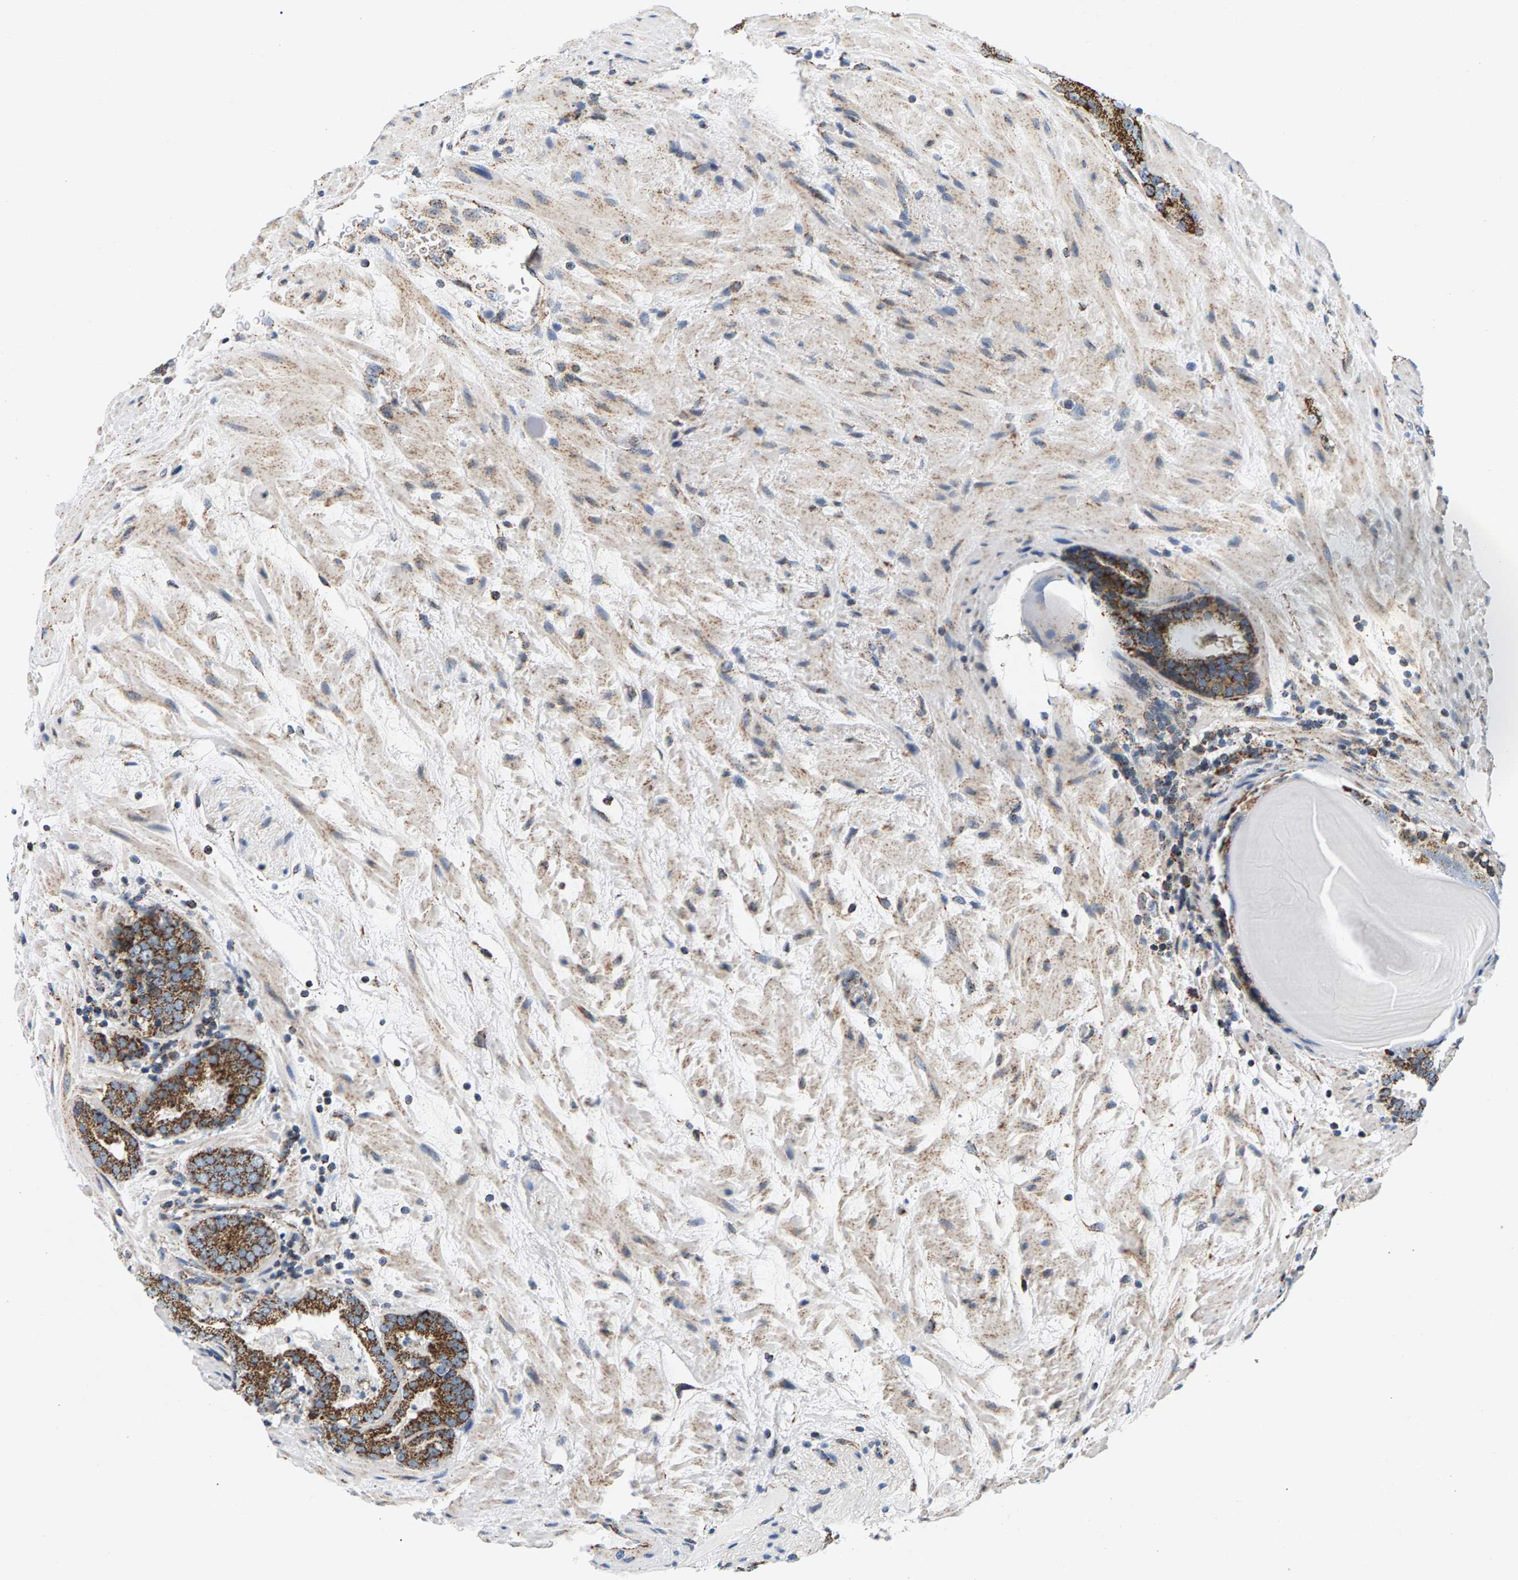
{"staining": {"intensity": "moderate", "quantity": ">75%", "location": "cytoplasmic/membranous"}, "tissue": "prostate cancer", "cell_type": "Tumor cells", "image_type": "cancer", "snomed": [{"axis": "morphology", "description": "Adenocarcinoma, Low grade"}, {"axis": "topography", "description": "Prostate"}], "caption": "Immunohistochemical staining of human prostate cancer exhibits medium levels of moderate cytoplasmic/membranous protein positivity in about >75% of tumor cells.", "gene": "PDE1A", "patient": {"sex": "male", "age": 69}}